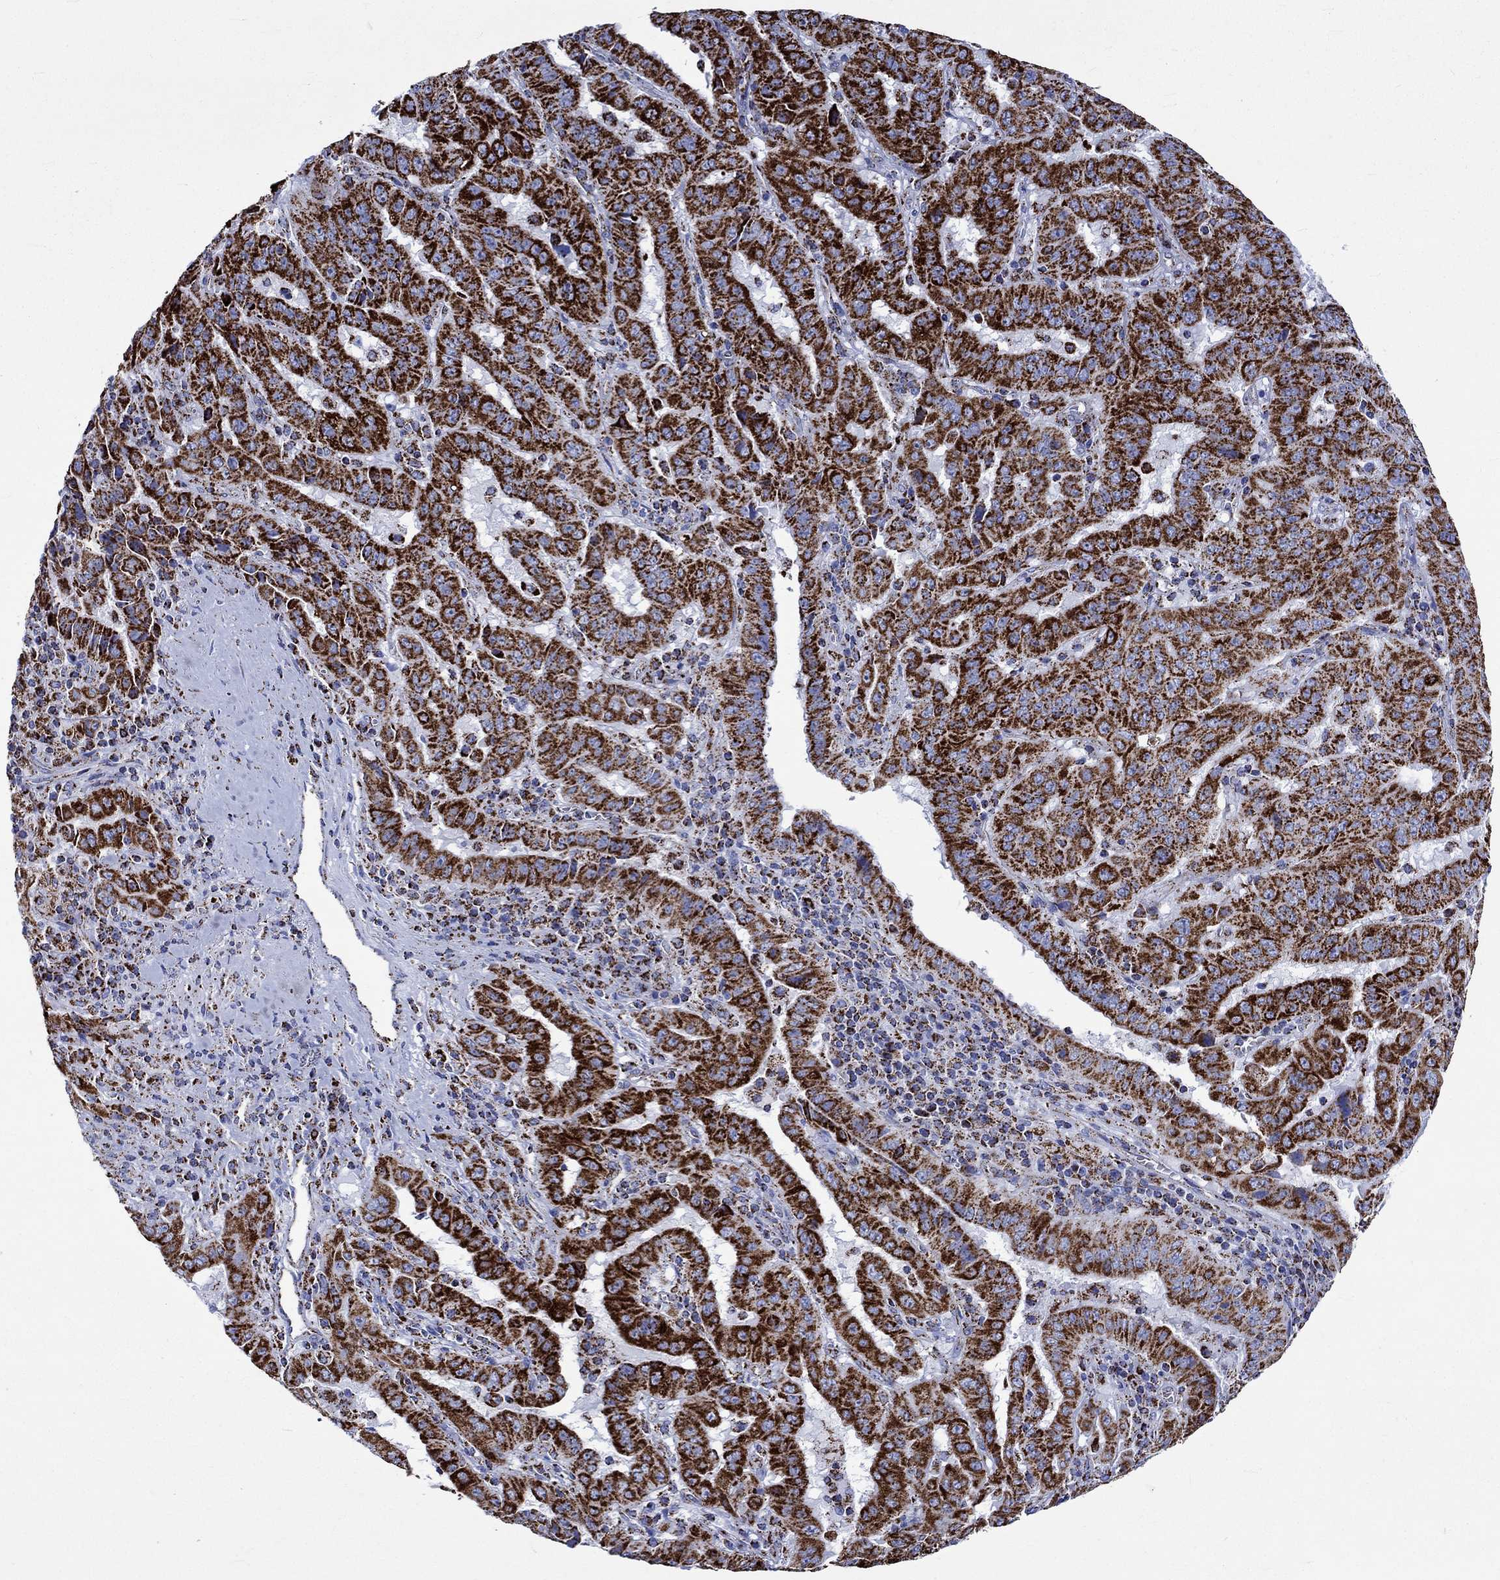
{"staining": {"intensity": "strong", "quantity": ">75%", "location": "cytoplasmic/membranous"}, "tissue": "pancreatic cancer", "cell_type": "Tumor cells", "image_type": "cancer", "snomed": [{"axis": "morphology", "description": "Adenocarcinoma, NOS"}, {"axis": "topography", "description": "Pancreas"}], "caption": "Pancreatic cancer (adenocarcinoma) stained with a brown dye reveals strong cytoplasmic/membranous positive positivity in approximately >75% of tumor cells.", "gene": "RCE1", "patient": {"sex": "male", "age": 63}}